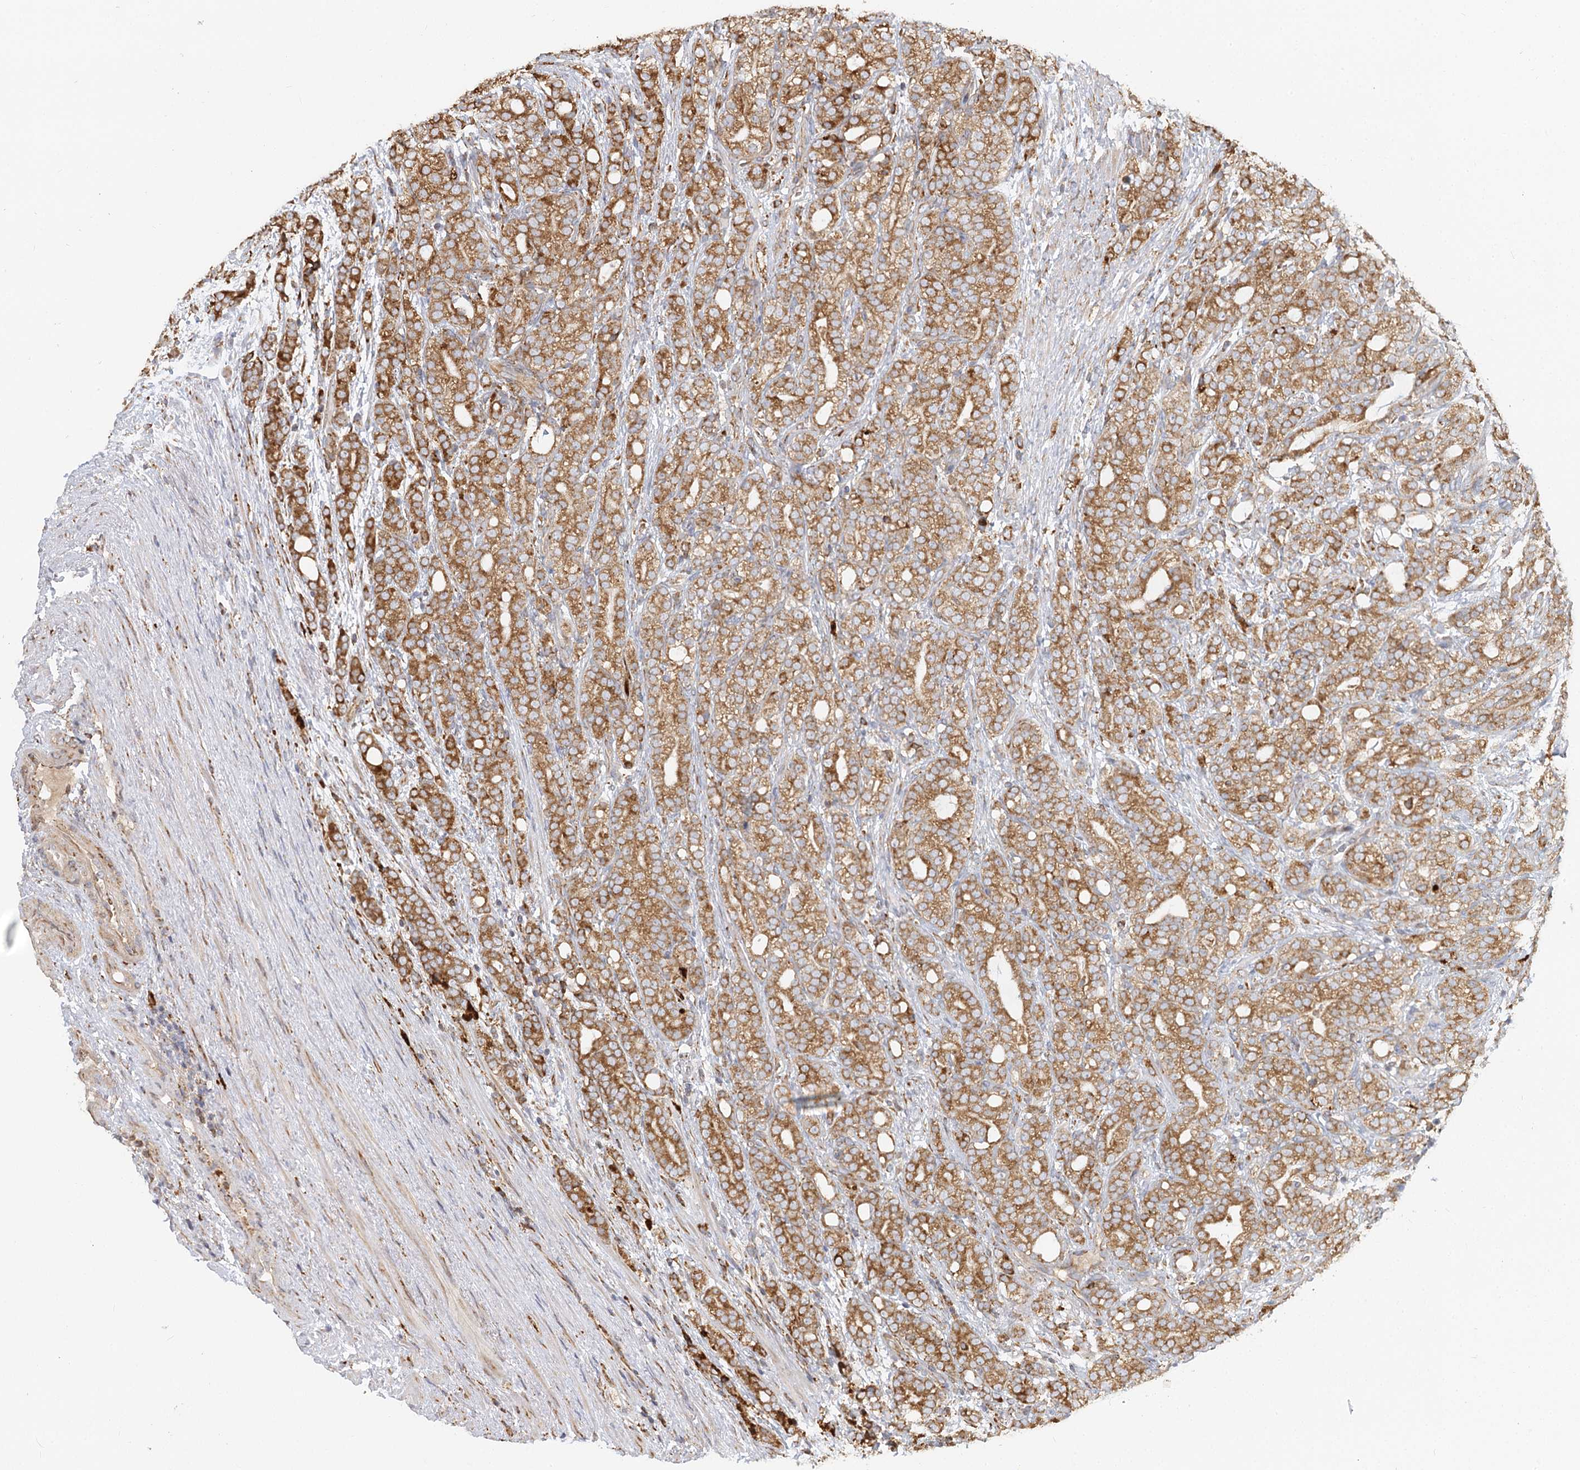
{"staining": {"intensity": "moderate", "quantity": ">75%", "location": "cytoplasmic/membranous"}, "tissue": "prostate cancer", "cell_type": "Tumor cells", "image_type": "cancer", "snomed": [{"axis": "morphology", "description": "Adenocarcinoma, High grade"}, {"axis": "topography", "description": "Prostate"}], "caption": "Prostate adenocarcinoma (high-grade) tissue displays moderate cytoplasmic/membranous expression in approximately >75% of tumor cells", "gene": "TAS1R1", "patient": {"sex": "male", "age": 57}}